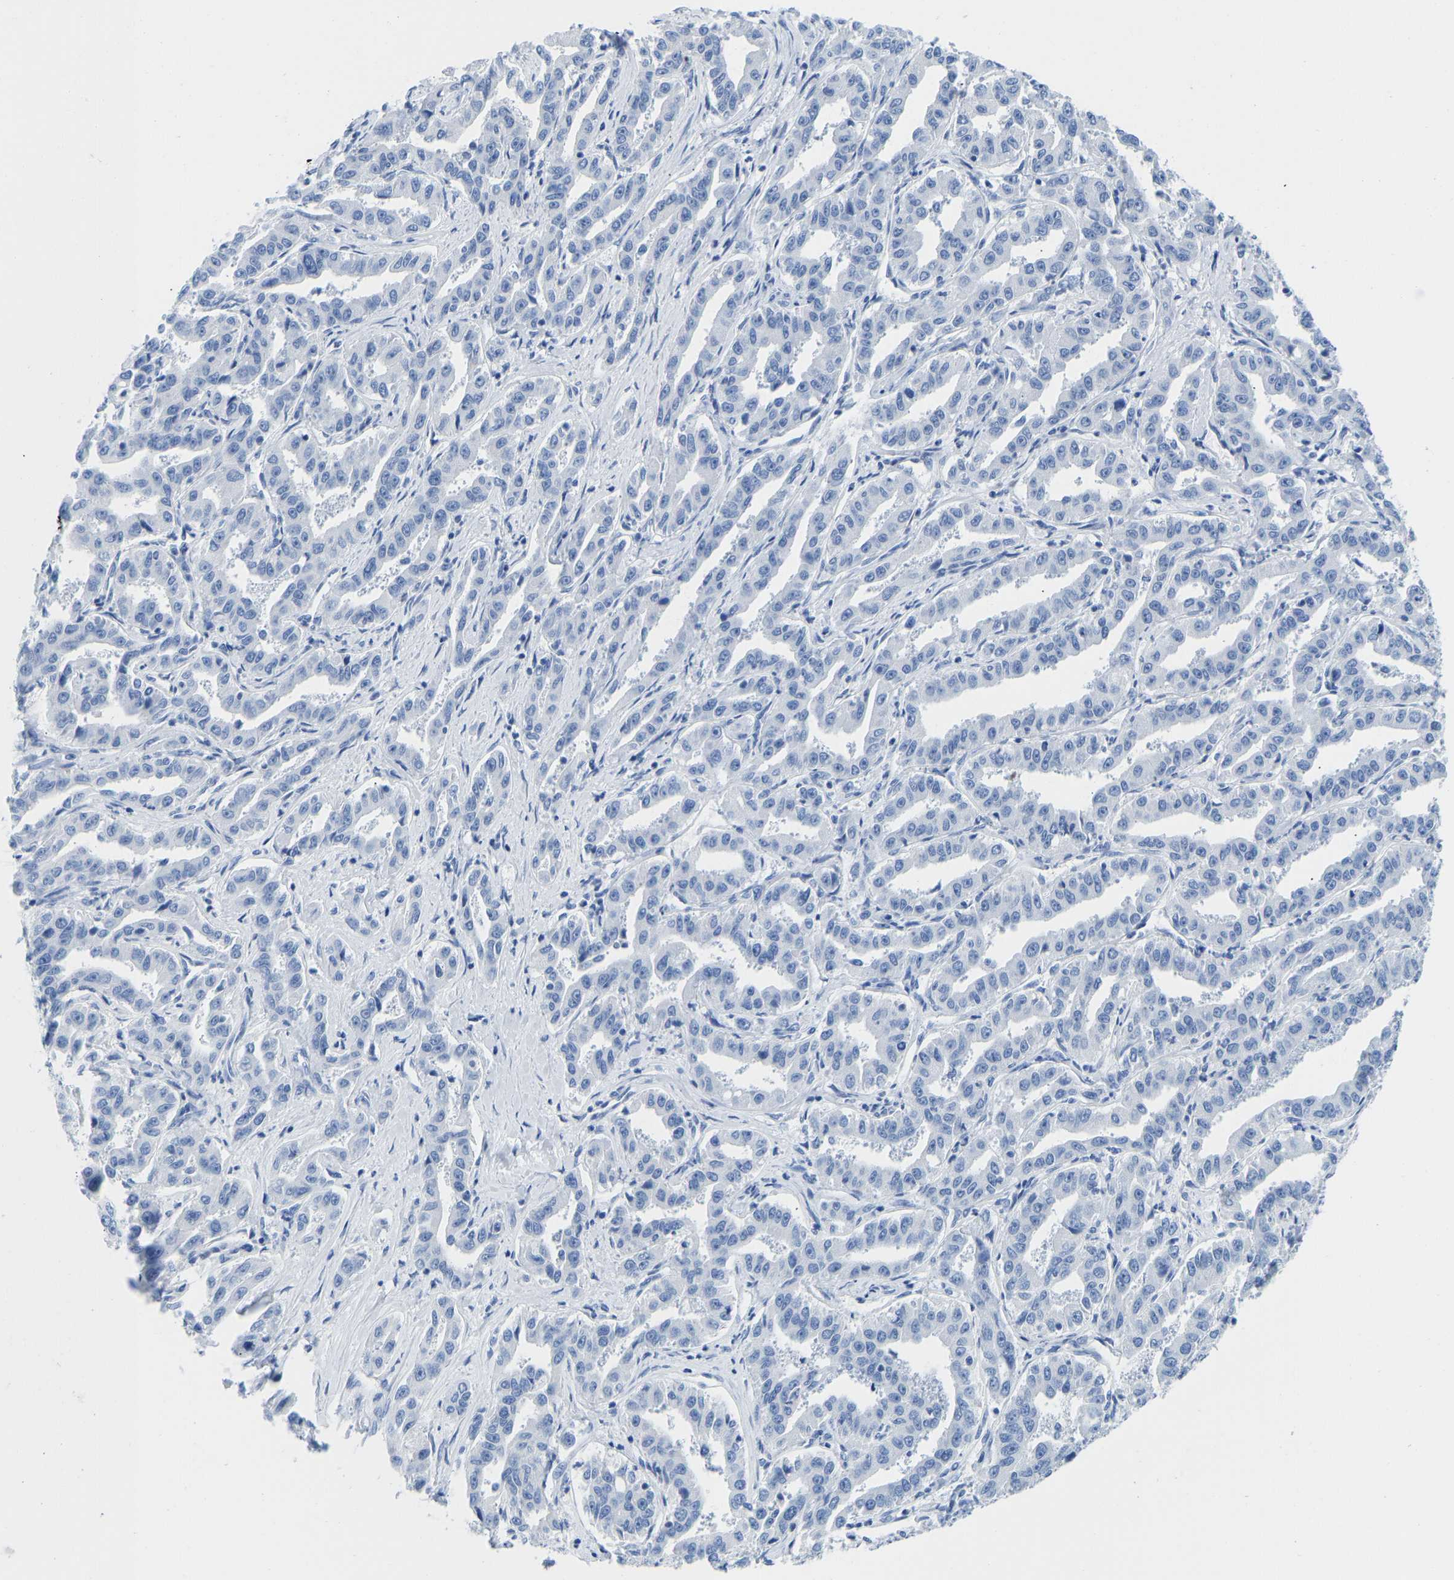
{"staining": {"intensity": "negative", "quantity": "none", "location": "none"}, "tissue": "liver cancer", "cell_type": "Tumor cells", "image_type": "cancer", "snomed": [{"axis": "morphology", "description": "Cholangiocarcinoma"}, {"axis": "topography", "description": "Liver"}], "caption": "Protein analysis of liver cholangiocarcinoma displays no significant expression in tumor cells. (Immunohistochemistry (ihc), brightfield microscopy, high magnification).", "gene": "NKAIN3", "patient": {"sex": "male", "age": 59}}